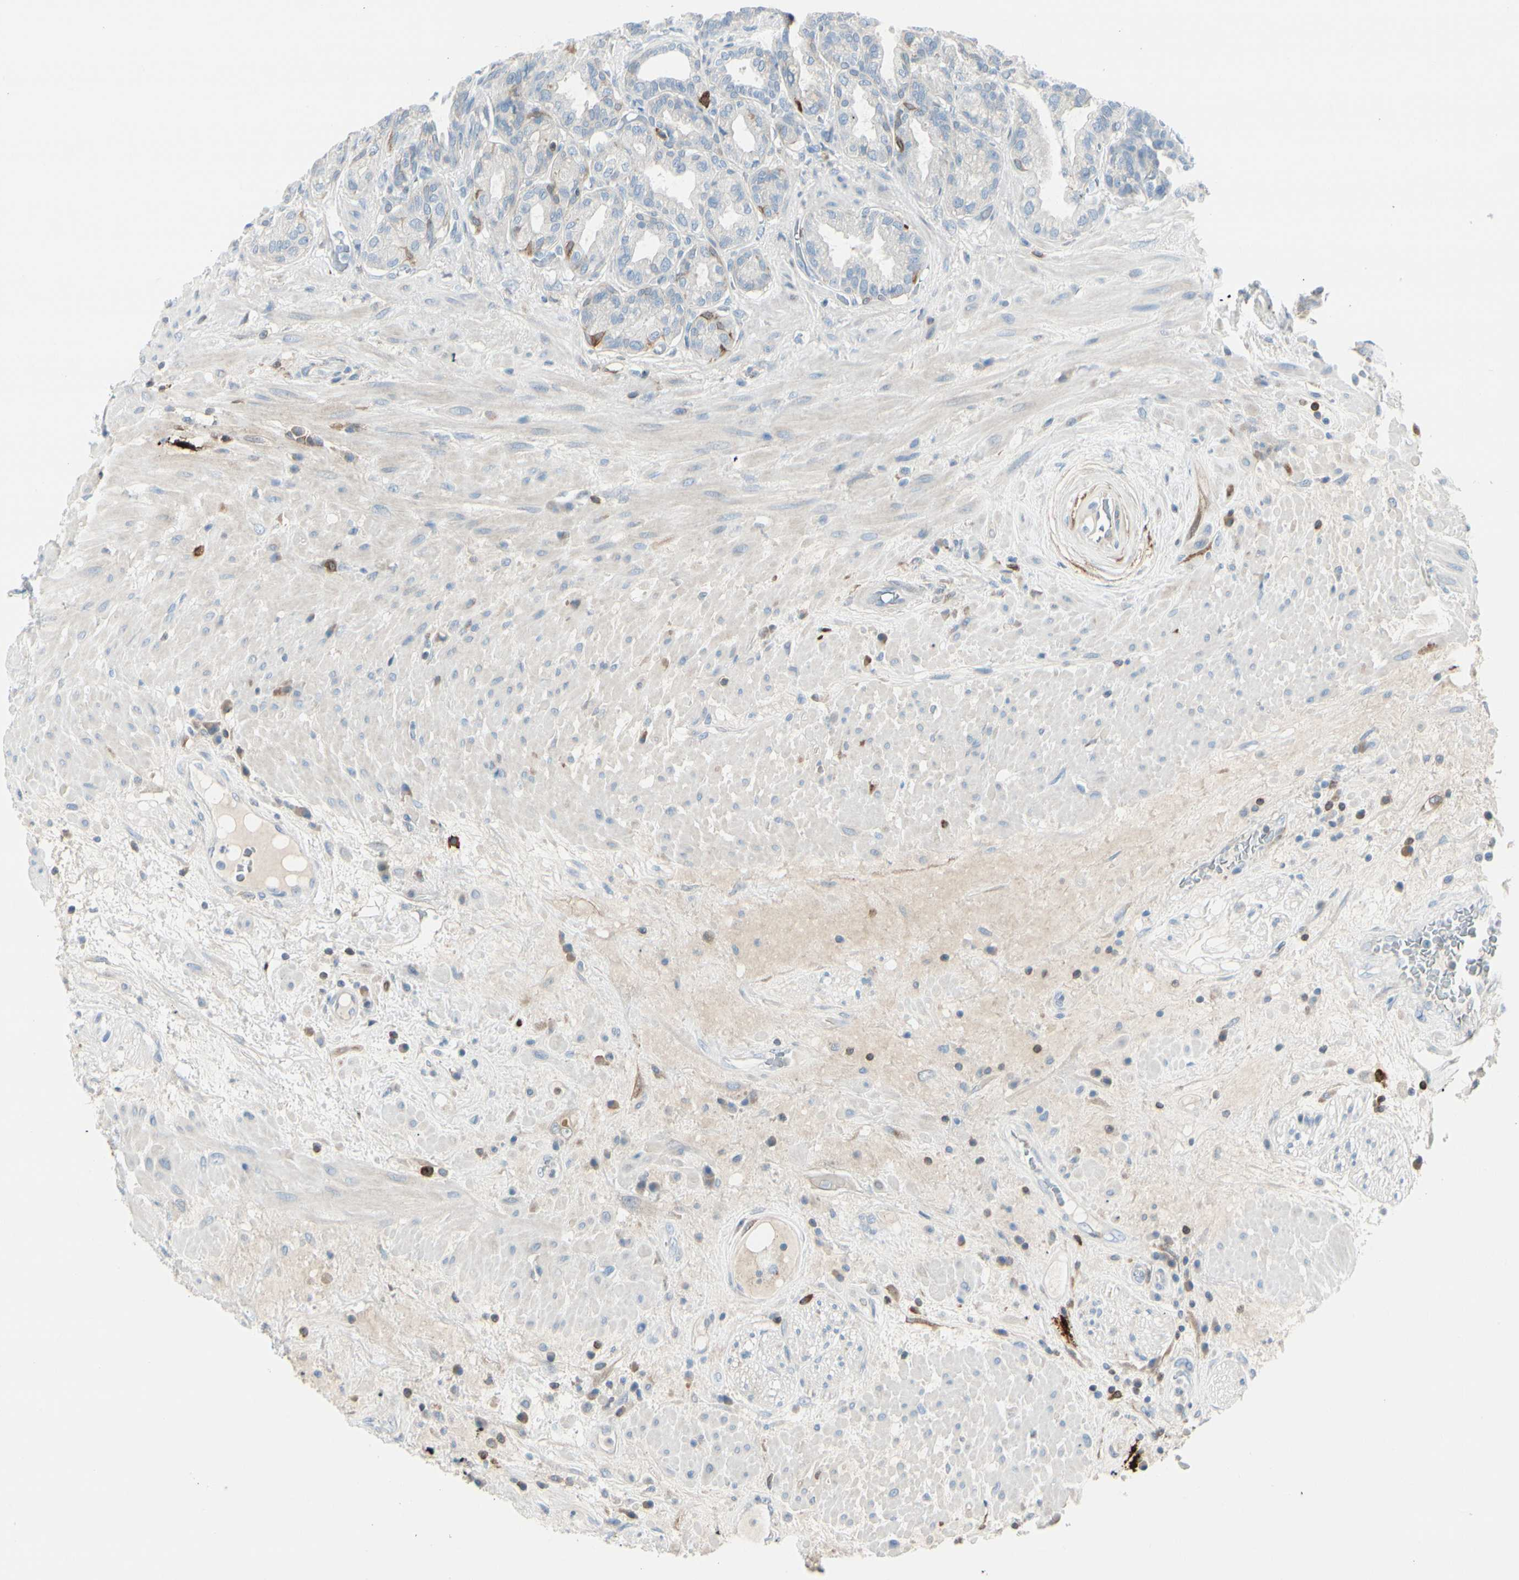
{"staining": {"intensity": "negative", "quantity": "none", "location": "none"}, "tissue": "seminal vesicle", "cell_type": "Glandular cells", "image_type": "normal", "snomed": [{"axis": "morphology", "description": "Normal tissue, NOS"}, {"axis": "topography", "description": "Seminal veicle"}], "caption": "An immunohistochemistry photomicrograph of normal seminal vesicle is shown. There is no staining in glandular cells of seminal vesicle.", "gene": "TRAF1", "patient": {"sex": "male", "age": 61}}